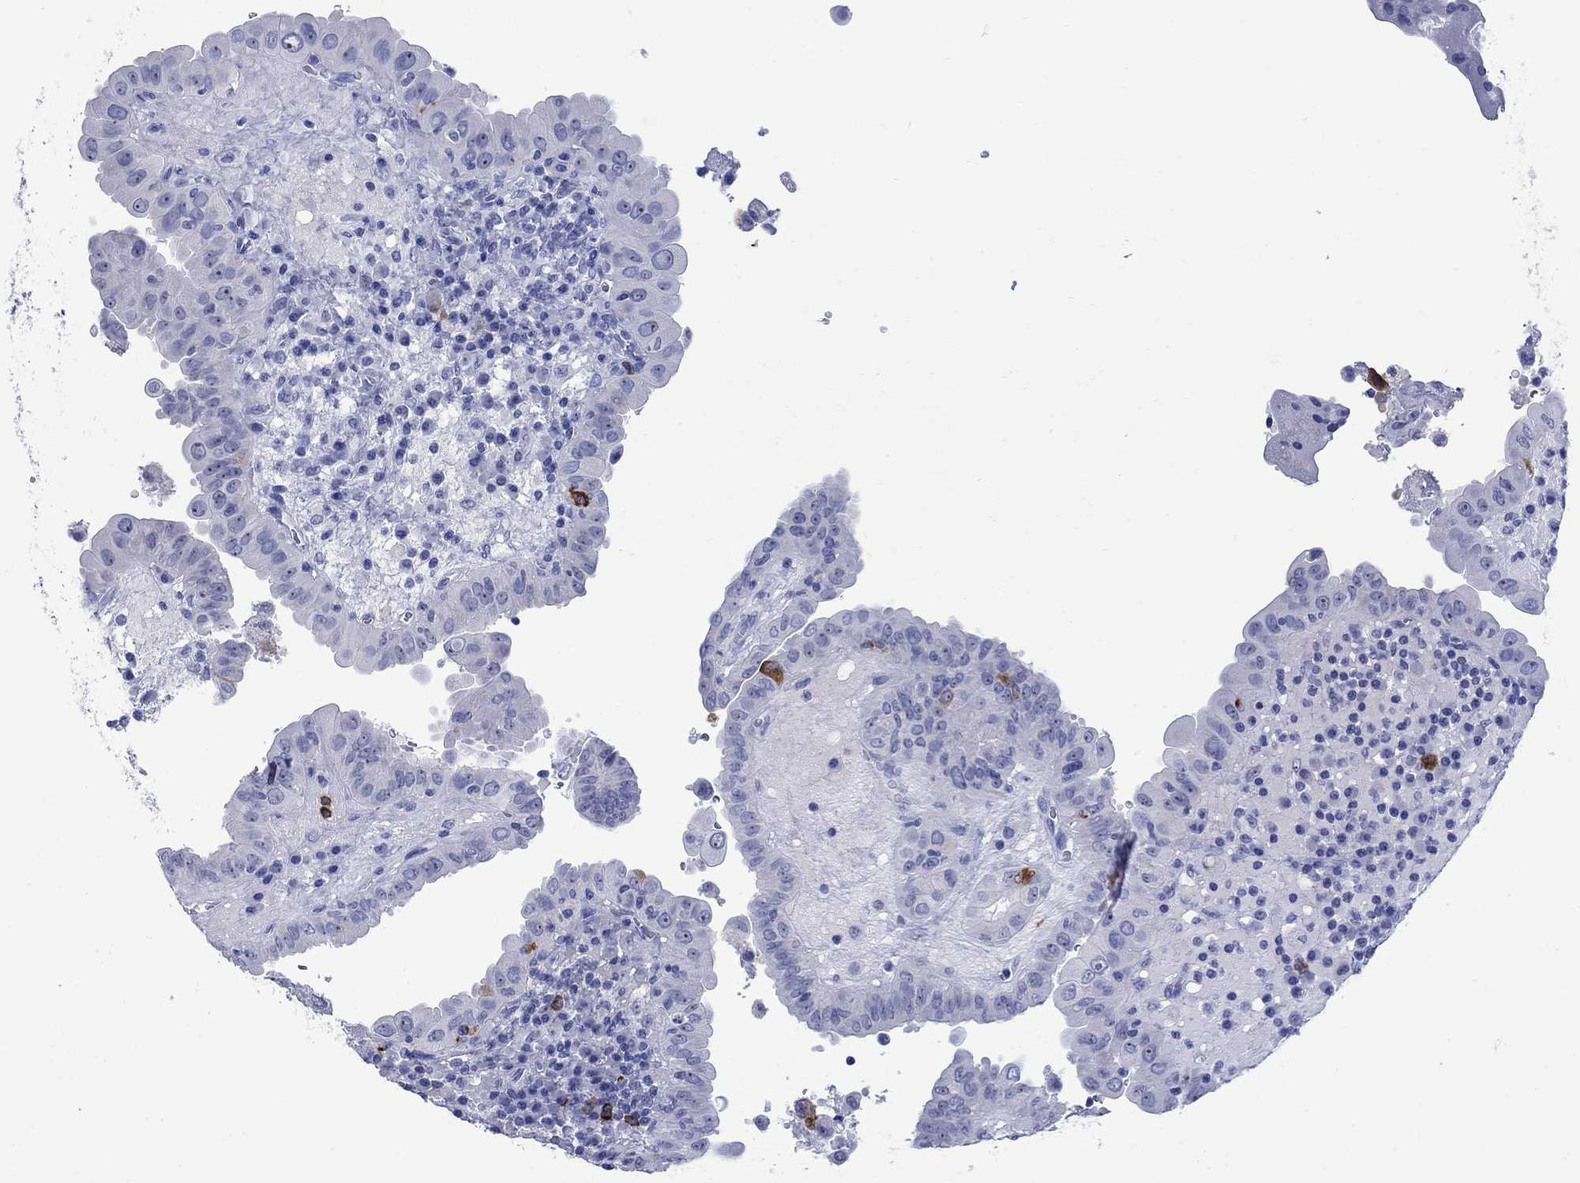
{"staining": {"intensity": "strong", "quantity": "<25%", "location": "cytoplasmic/membranous"}, "tissue": "thyroid cancer", "cell_type": "Tumor cells", "image_type": "cancer", "snomed": [{"axis": "morphology", "description": "Papillary adenocarcinoma, NOS"}, {"axis": "topography", "description": "Thyroid gland"}], "caption": "Immunohistochemistry of thyroid cancer (papillary adenocarcinoma) displays medium levels of strong cytoplasmic/membranous staining in about <25% of tumor cells. (DAB = brown stain, brightfield microscopy at high magnification).", "gene": "TACC3", "patient": {"sex": "female", "age": 37}}